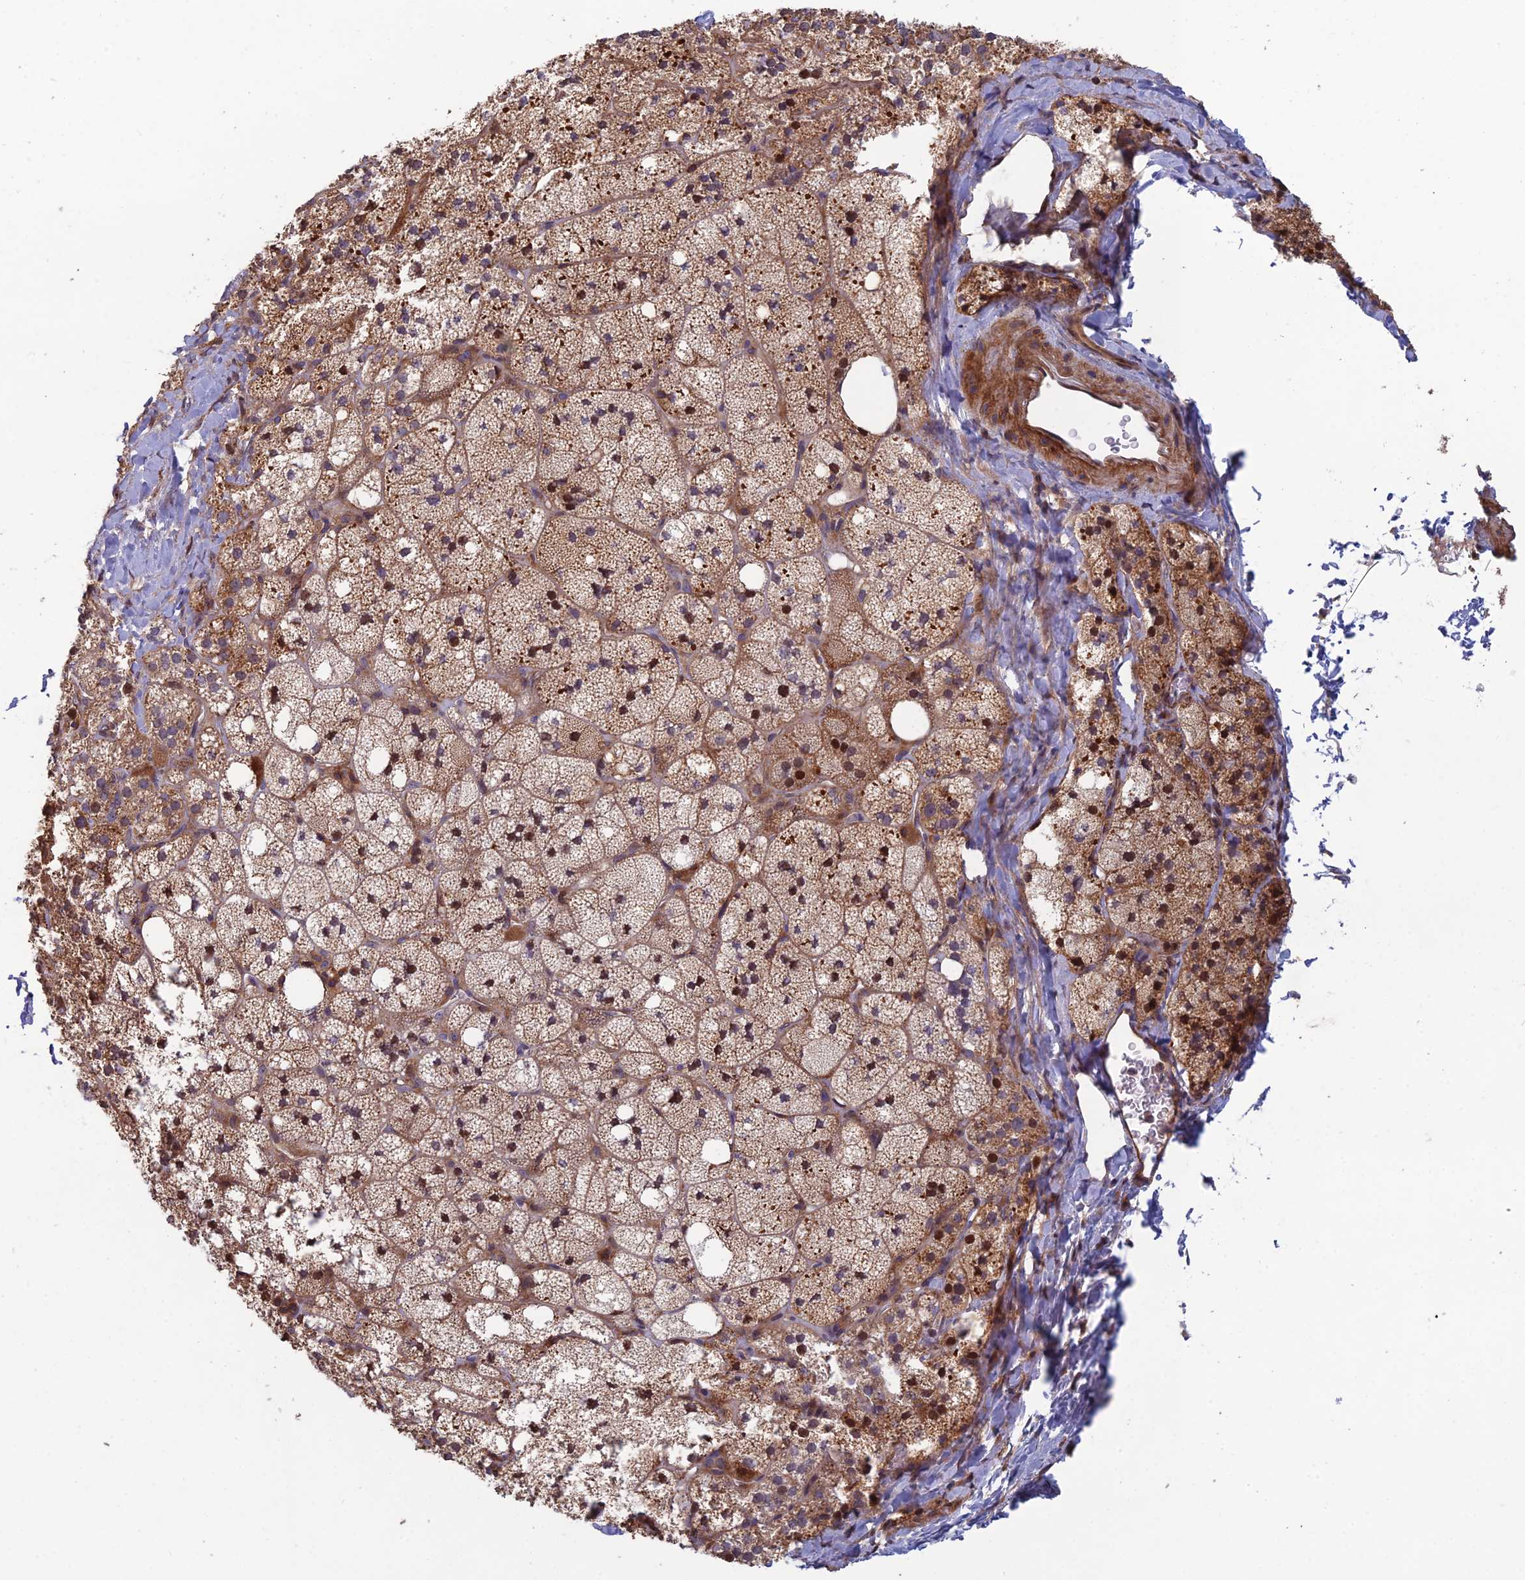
{"staining": {"intensity": "moderate", "quantity": ">75%", "location": "cytoplasmic/membranous,nuclear"}, "tissue": "adrenal gland", "cell_type": "Glandular cells", "image_type": "normal", "snomed": [{"axis": "morphology", "description": "Normal tissue, NOS"}, {"axis": "topography", "description": "Adrenal gland"}], "caption": "High-power microscopy captured an immunohistochemistry (IHC) image of benign adrenal gland, revealing moderate cytoplasmic/membranous,nuclear staining in about >75% of glandular cells. (brown staining indicates protein expression, while blue staining denotes nuclei).", "gene": "C15orf62", "patient": {"sex": "male", "age": 61}}